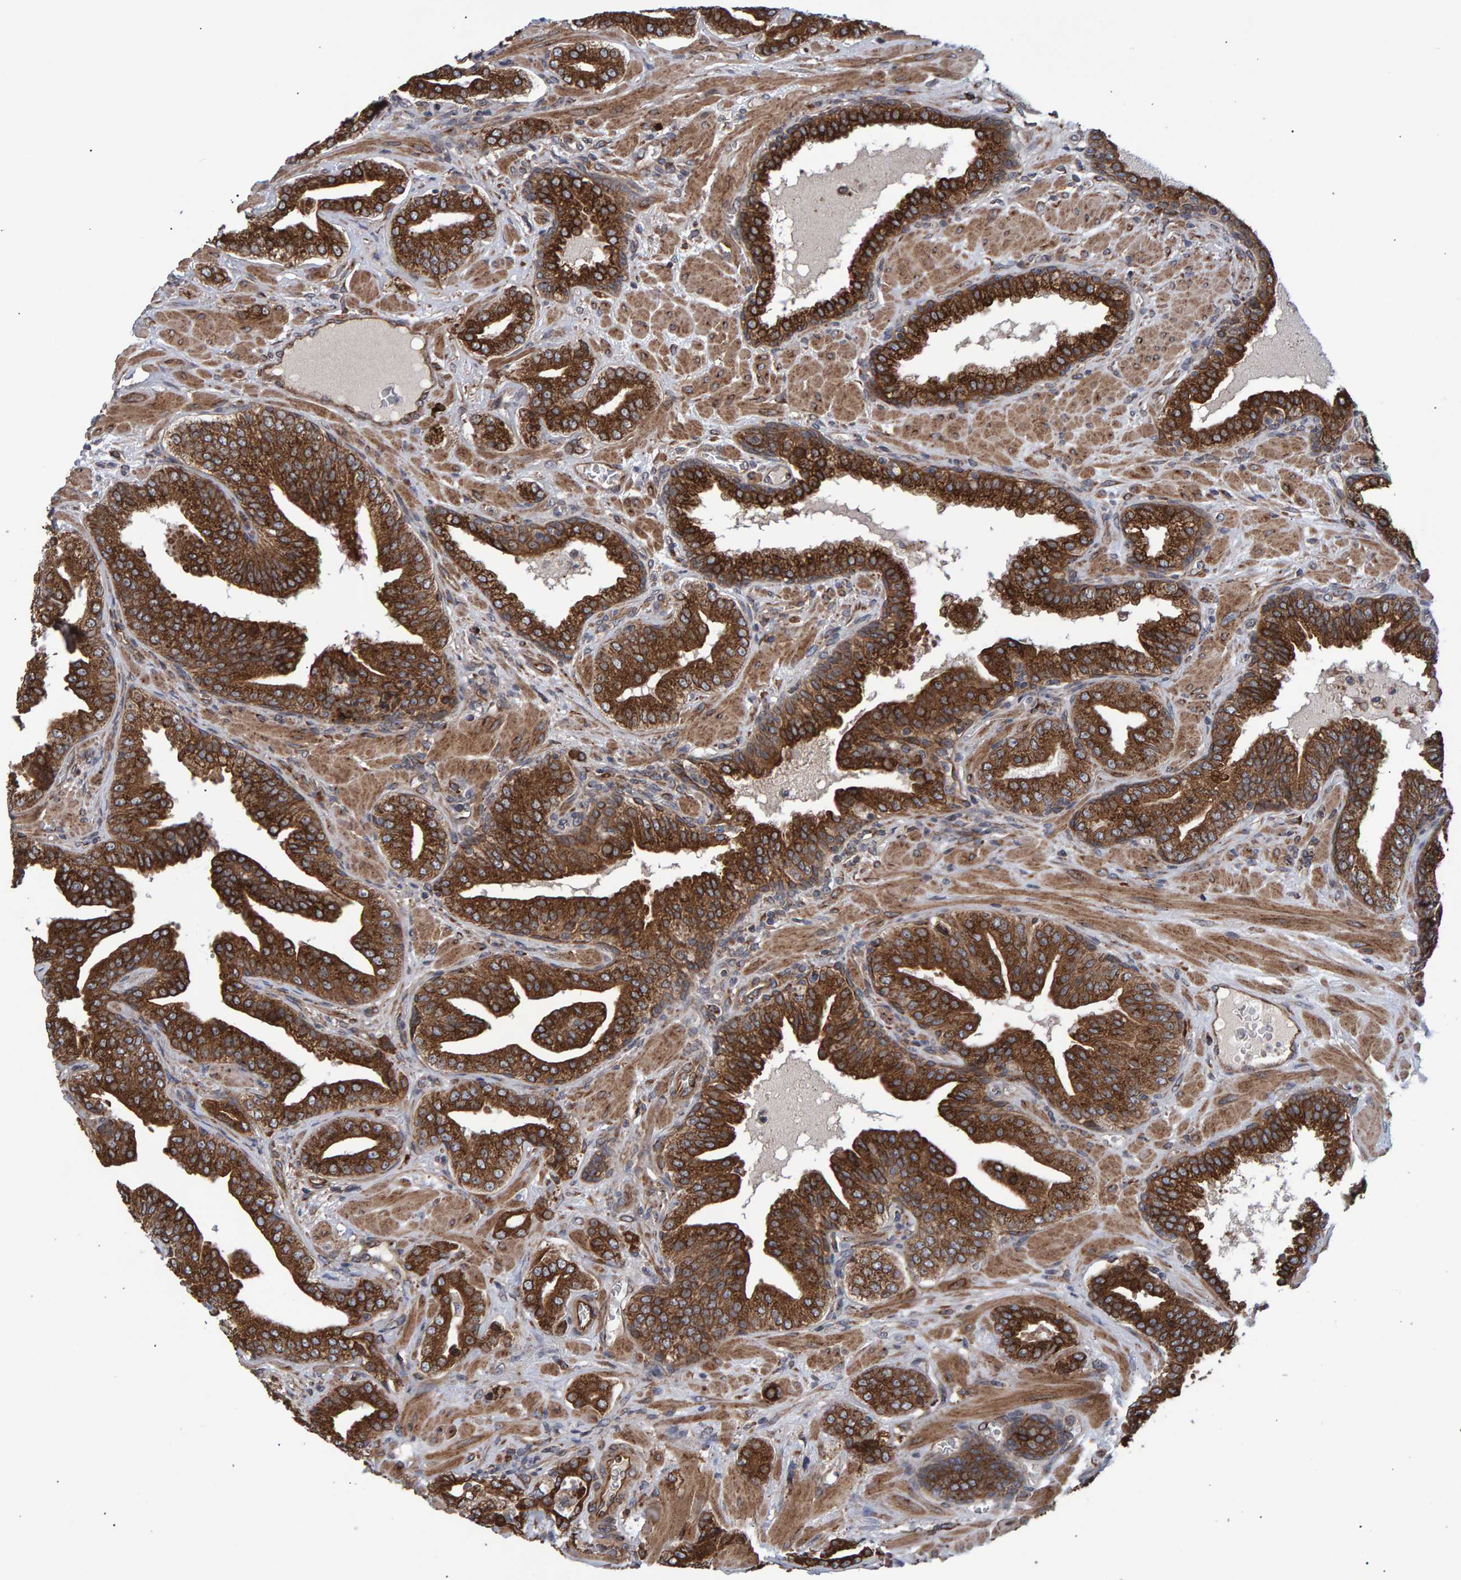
{"staining": {"intensity": "strong", "quantity": ">75%", "location": "cytoplasmic/membranous"}, "tissue": "prostate cancer", "cell_type": "Tumor cells", "image_type": "cancer", "snomed": [{"axis": "morphology", "description": "Adenocarcinoma, Low grade"}, {"axis": "topography", "description": "Prostate"}], "caption": "About >75% of tumor cells in human prostate cancer (low-grade adenocarcinoma) display strong cytoplasmic/membranous protein expression as visualized by brown immunohistochemical staining.", "gene": "FAM117A", "patient": {"sex": "male", "age": 62}}